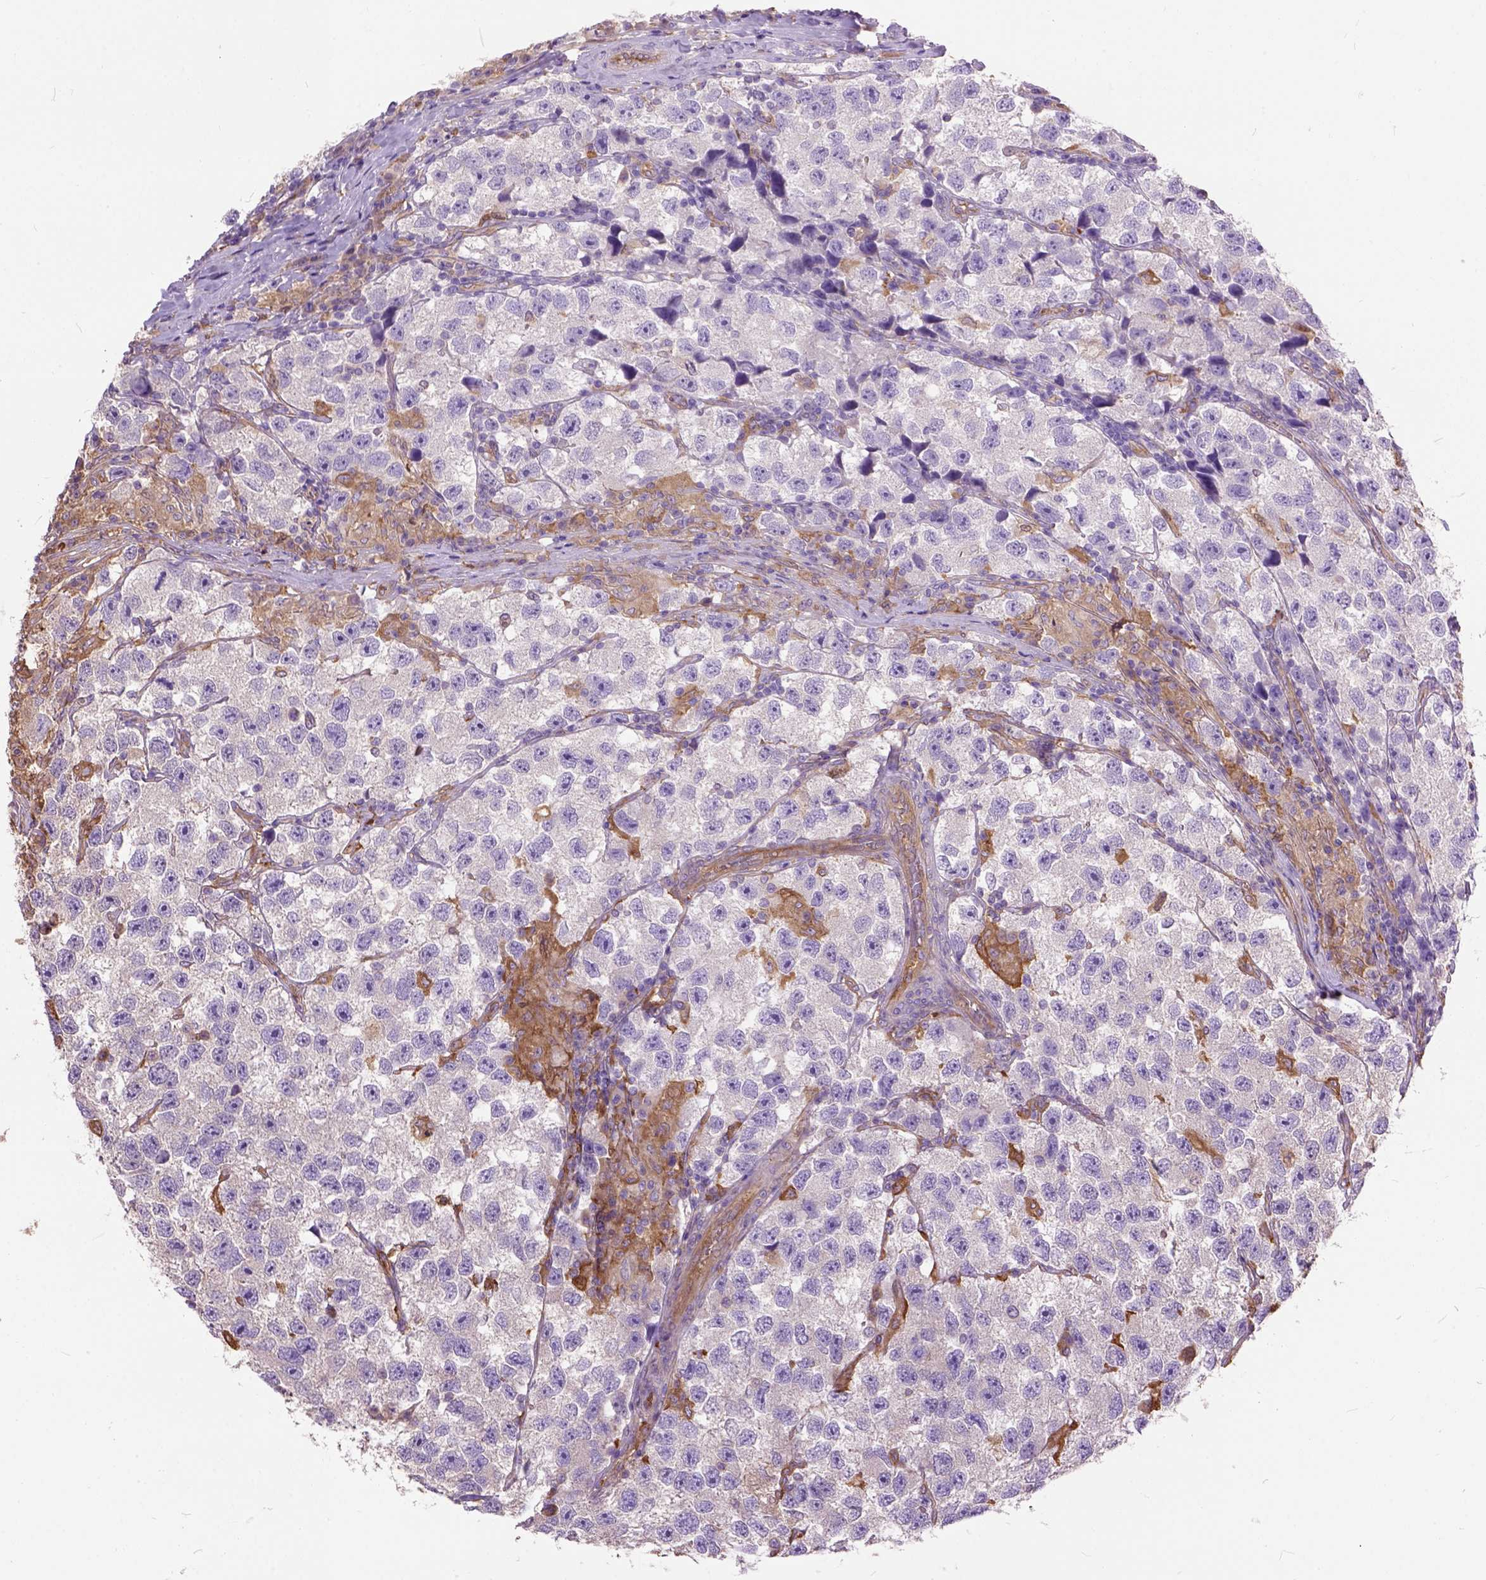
{"staining": {"intensity": "negative", "quantity": "none", "location": "none"}, "tissue": "testis cancer", "cell_type": "Tumor cells", "image_type": "cancer", "snomed": [{"axis": "morphology", "description": "Seminoma, NOS"}, {"axis": "topography", "description": "Testis"}], "caption": "High power microscopy micrograph of an immunohistochemistry micrograph of testis cancer (seminoma), revealing no significant expression in tumor cells.", "gene": "SEMA4F", "patient": {"sex": "male", "age": 26}}